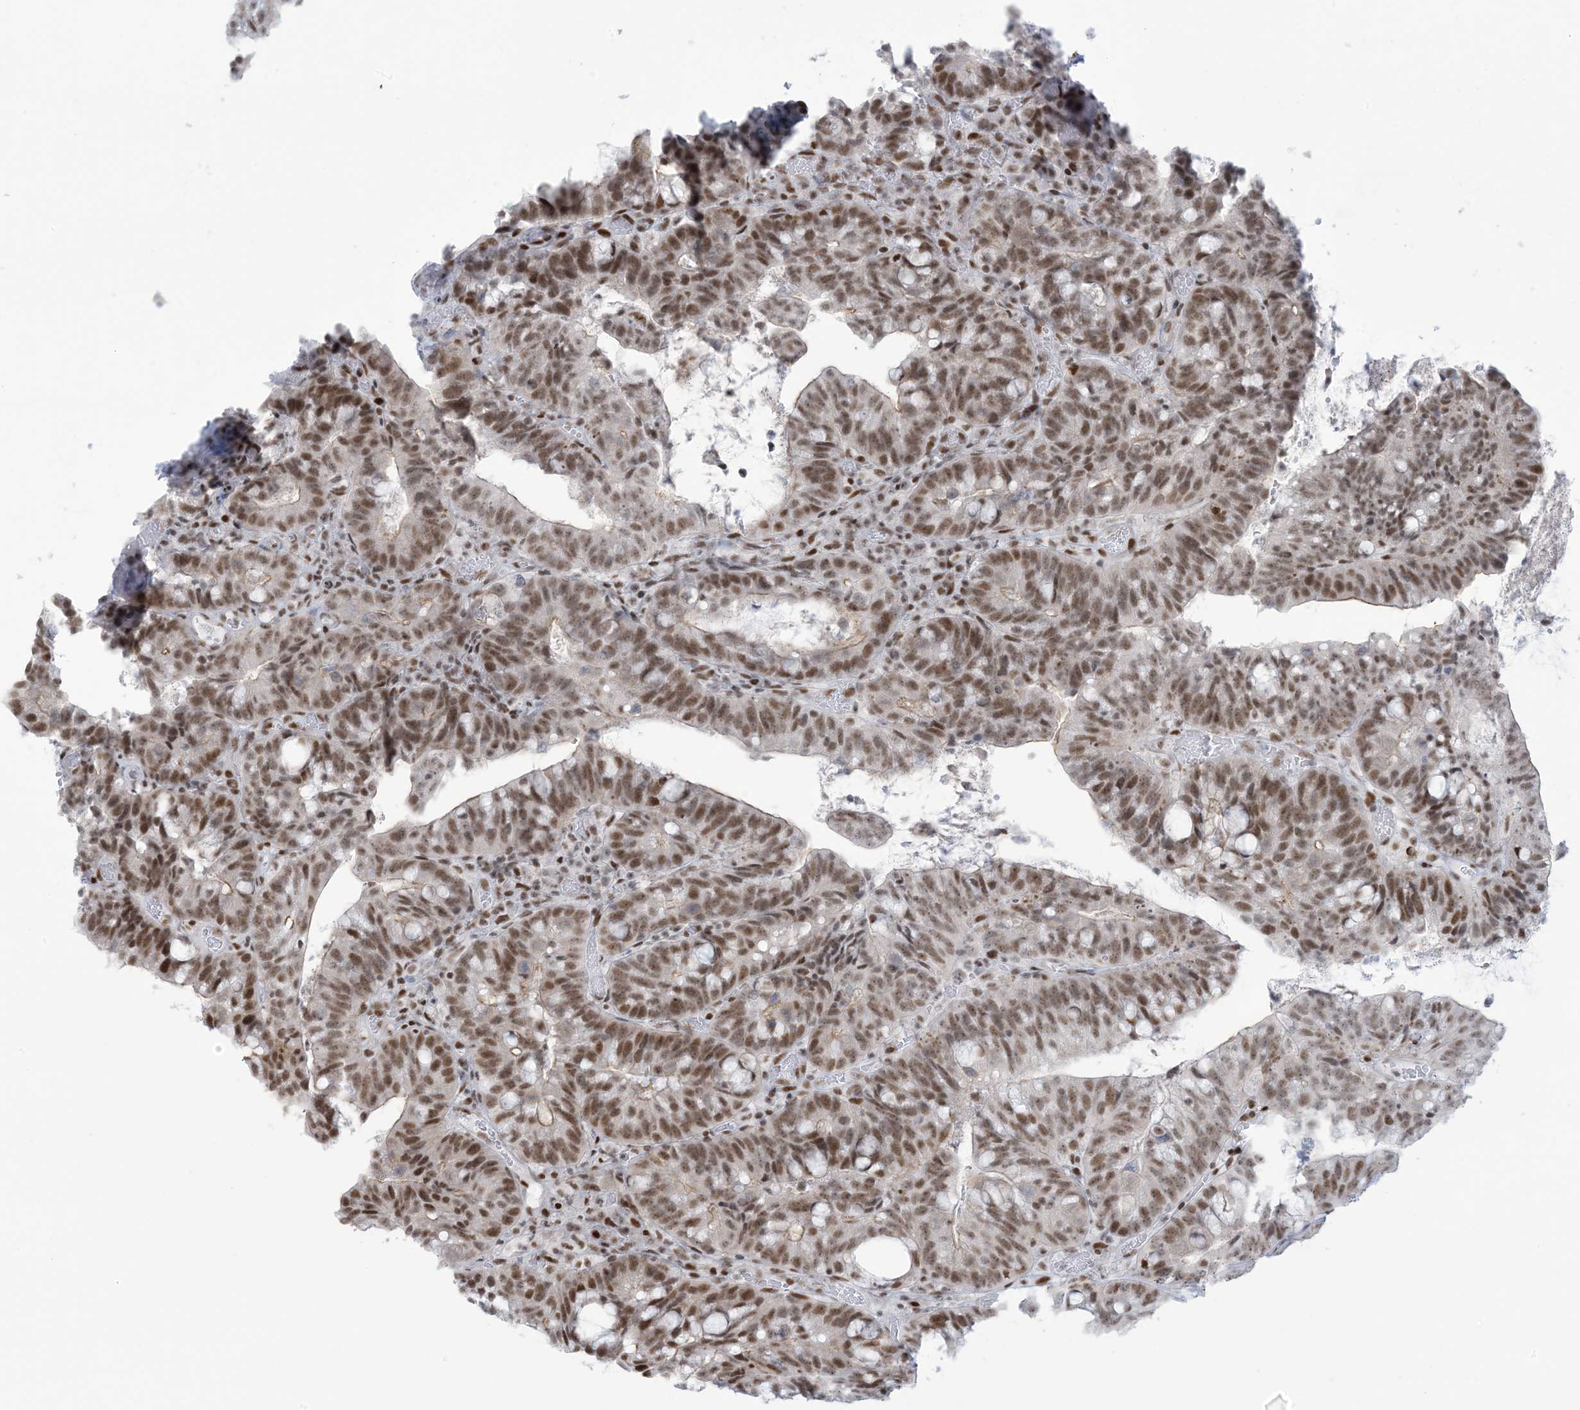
{"staining": {"intensity": "moderate", "quantity": ">75%", "location": "nuclear"}, "tissue": "colorectal cancer", "cell_type": "Tumor cells", "image_type": "cancer", "snomed": [{"axis": "morphology", "description": "Adenocarcinoma, NOS"}, {"axis": "topography", "description": "Colon"}], "caption": "Adenocarcinoma (colorectal) stained for a protein reveals moderate nuclear positivity in tumor cells. The protein of interest is shown in brown color, while the nuclei are stained blue.", "gene": "STAG1", "patient": {"sex": "female", "age": 66}}